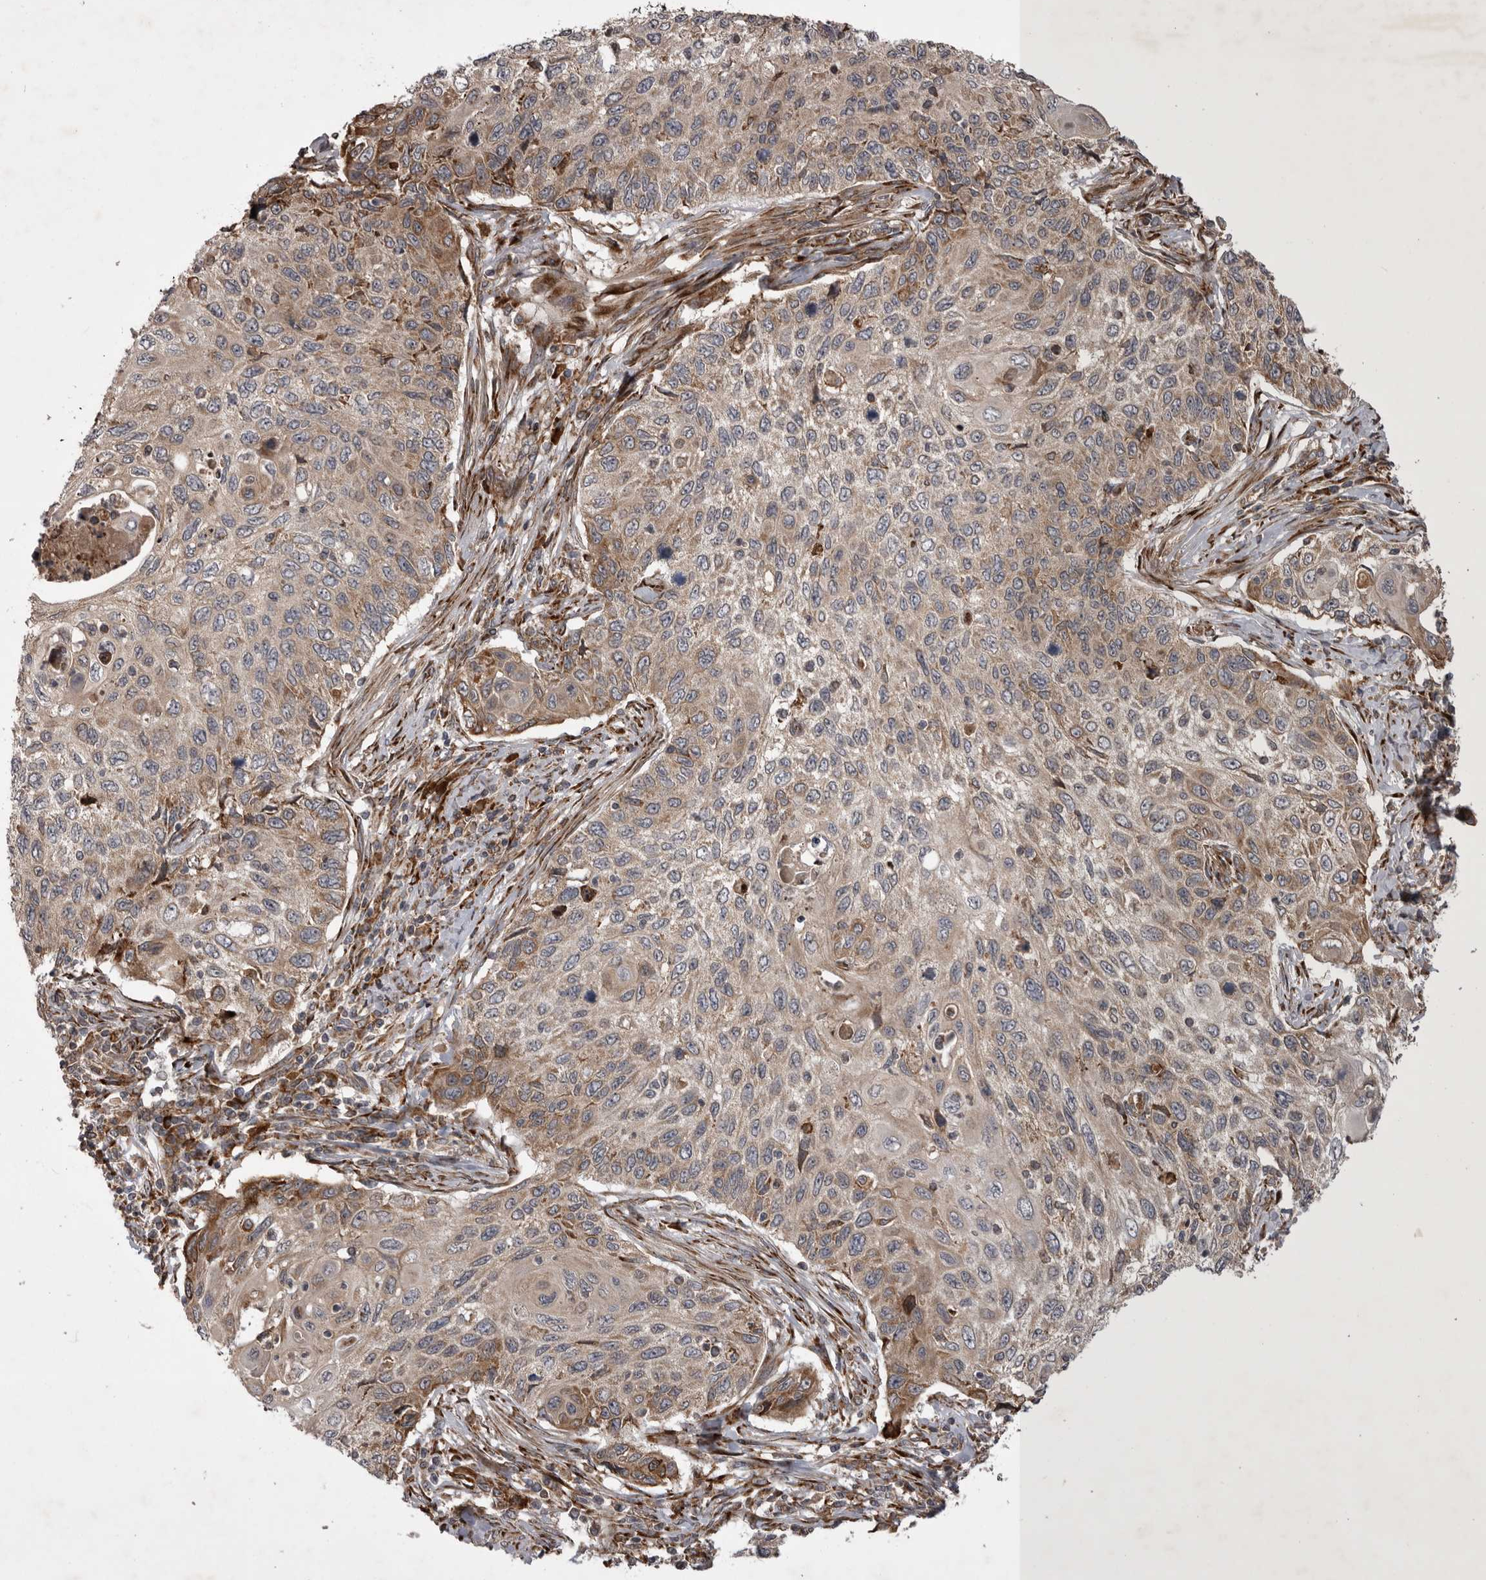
{"staining": {"intensity": "weak", "quantity": "25%-75%", "location": "cytoplasmic/membranous"}, "tissue": "cervical cancer", "cell_type": "Tumor cells", "image_type": "cancer", "snomed": [{"axis": "morphology", "description": "Squamous cell carcinoma, NOS"}, {"axis": "topography", "description": "Cervix"}], "caption": "The image demonstrates a brown stain indicating the presence of a protein in the cytoplasmic/membranous of tumor cells in cervical cancer.", "gene": "RAB3GAP2", "patient": {"sex": "female", "age": 70}}